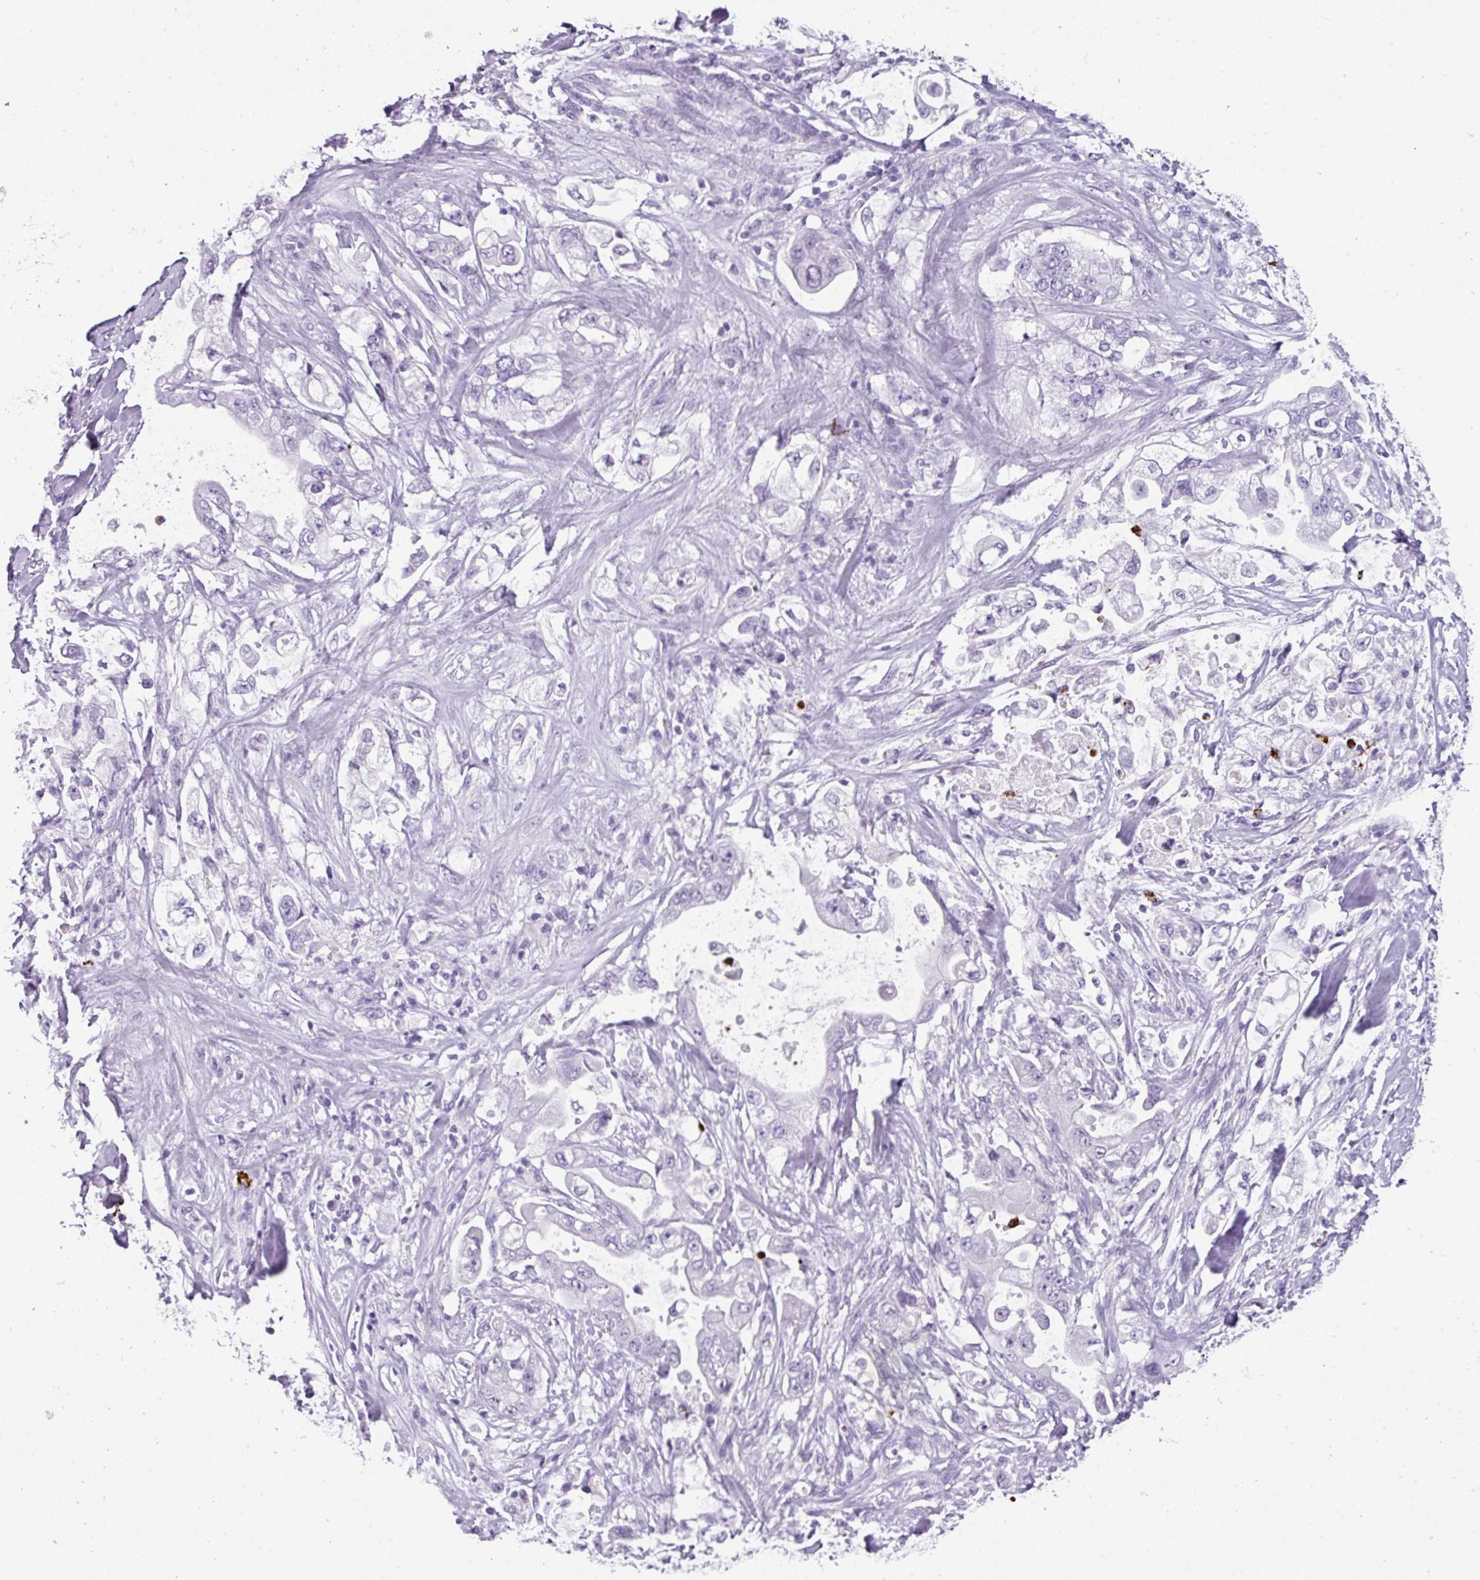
{"staining": {"intensity": "negative", "quantity": "none", "location": "none"}, "tissue": "stomach cancer", "cell_type": "Tumor cells", "image_type": "cancer", "snomed": [{"axis": "morphology", "description": "Adenocarcinoma, NOS"}, {"axis": "topography", "description": "Stomach"}], "caption": "Immunohistochemistry micrograph of neoplastic tissue: stomach cancer (adenocarcinoma) stained with DAB (3,3'-diaminobenzidine) shows no significant protein expression in tumor cells.", "gene": "CTSG", "patient": {"sex": "male", "age": 62}}